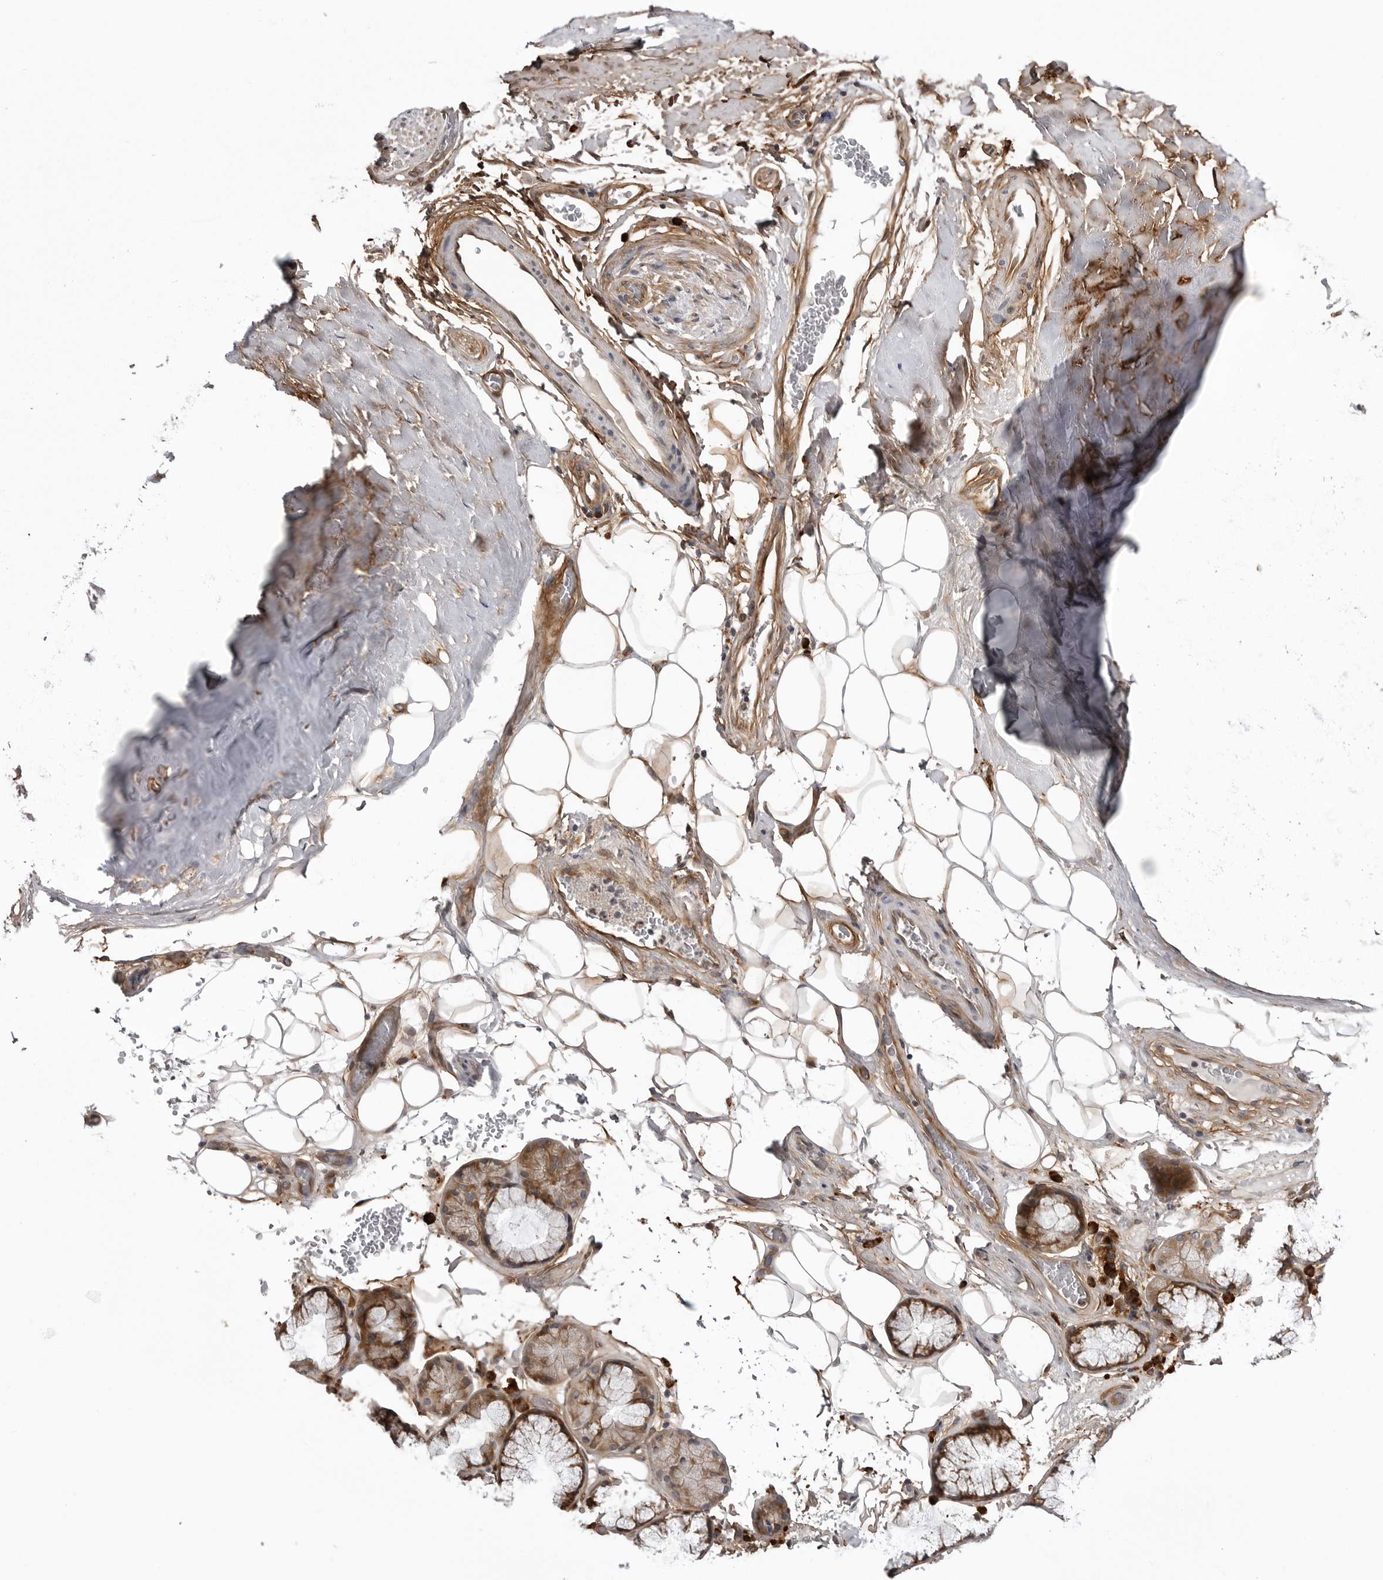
{"staining": {"intensity": "weak", "quantity": "25%-75%", "location": "cytoplasmic/membranous"}, "tissue": "adipose tissue", "cell_type": "Adipocytes", "image_type": "normal", "snomed": [{"axis": "morphology", "description": "Normal tissue, NOS"}, {"axis": "topography", "description": "Cartilage tissue"}], "caption": "Human adipose tissue stained with a brown dye reveals weak cytoplasmic/membranous positive expression in approximately 25%-75% of adipocytes.", "gene": "ARL5A", "patient": {"sex": "female", "age": 63}}